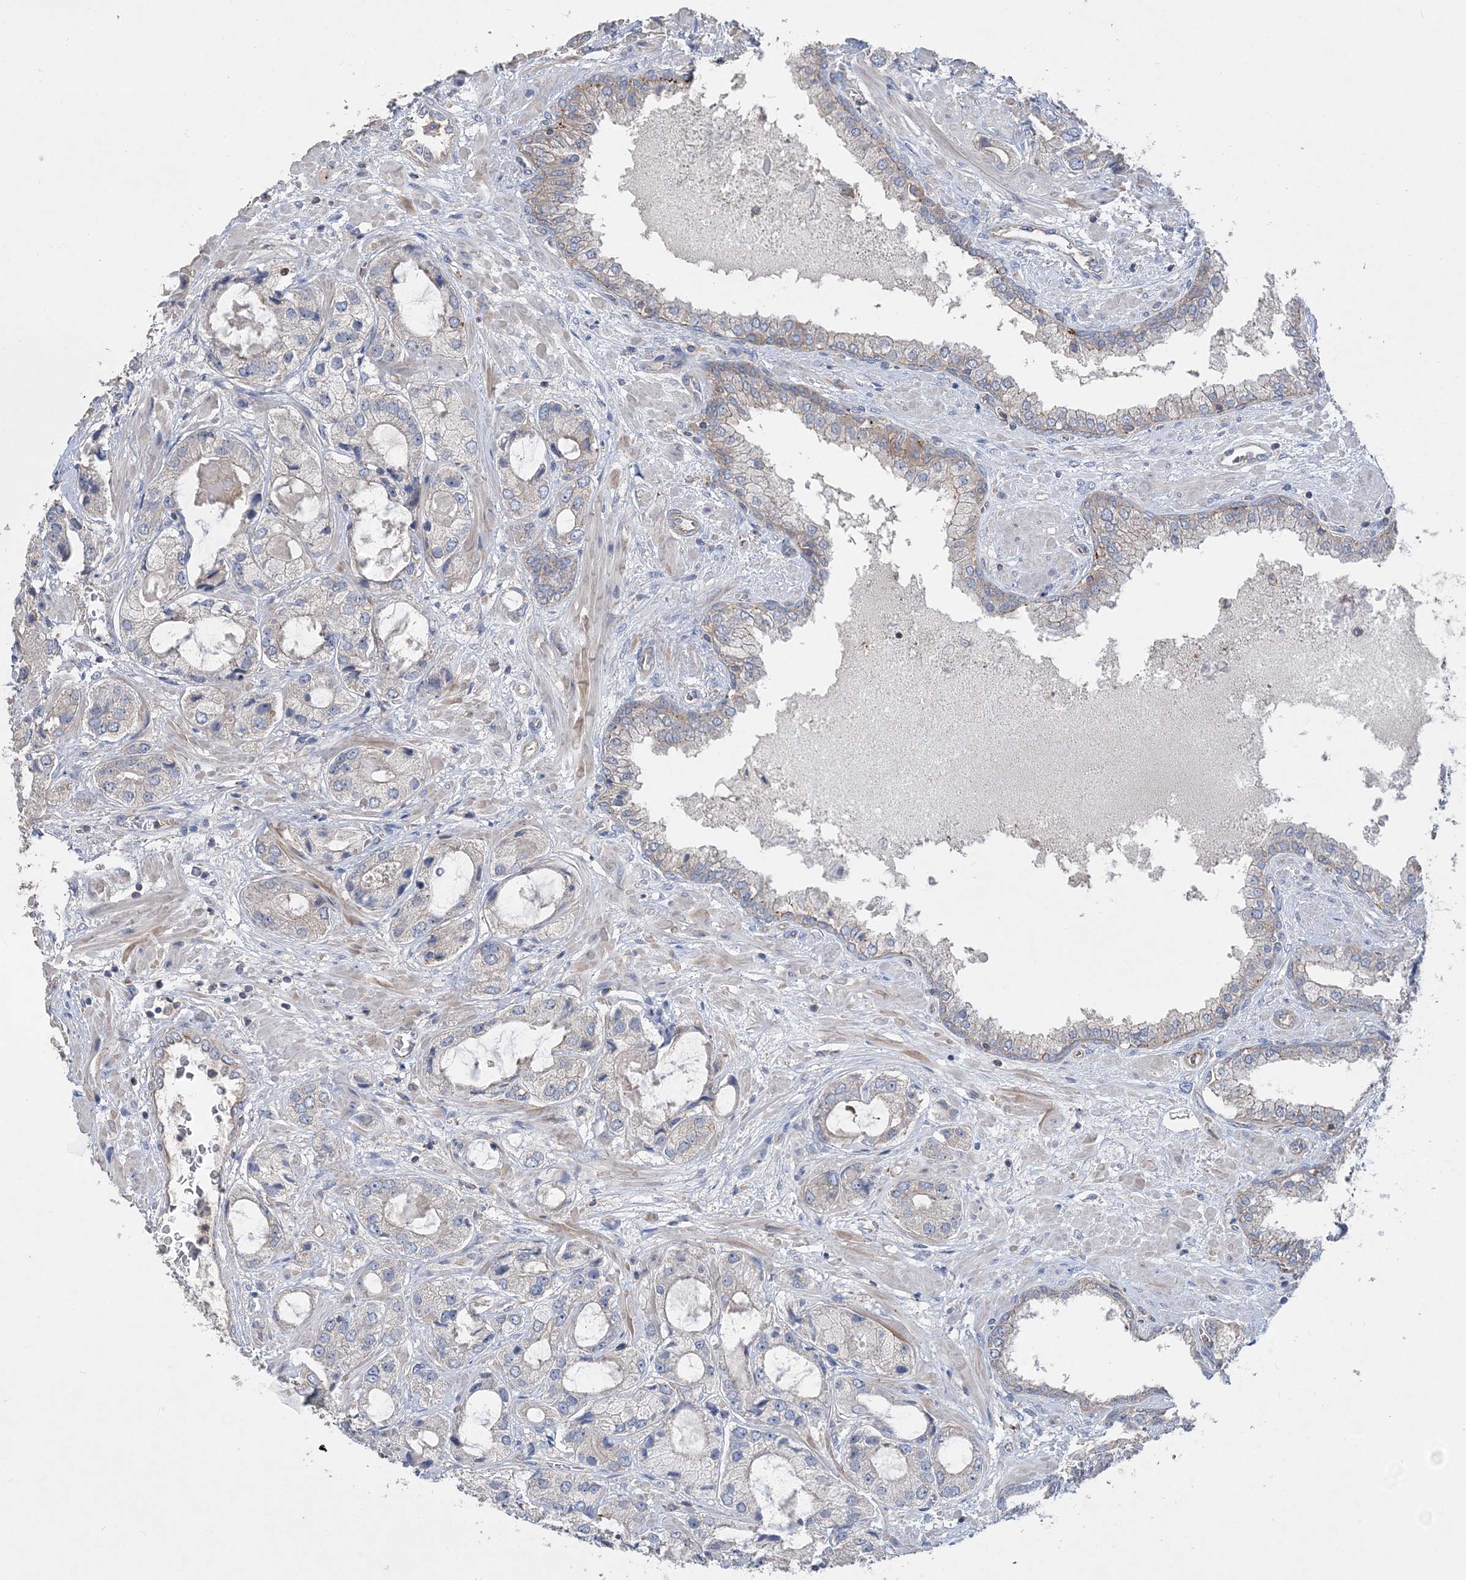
{"staining": {"intensity": "negative", "quantity": "none", "location": "none"}, "tissue": "prostate cancer", "cell_type": "Tumor cells", "image_type": "cancer", "snomed": [{"axis": "morphology", "description": "Normal tissue, NOS"}, {"axis": "morphology", "description": "Adenocarcinoma, High grade"}, {"axis": "topography", "description": "Prostate"}, {"axis": "topography", "description": "Peripheral nerve tissue"}], "caption": "Immunohistochemical staining of adenocarcinoma (high-grade) (prostate) reveals no significant positivity in tumor cells.", "gene": "PIGC", "patient": {"sex": "male", "age": 59}}